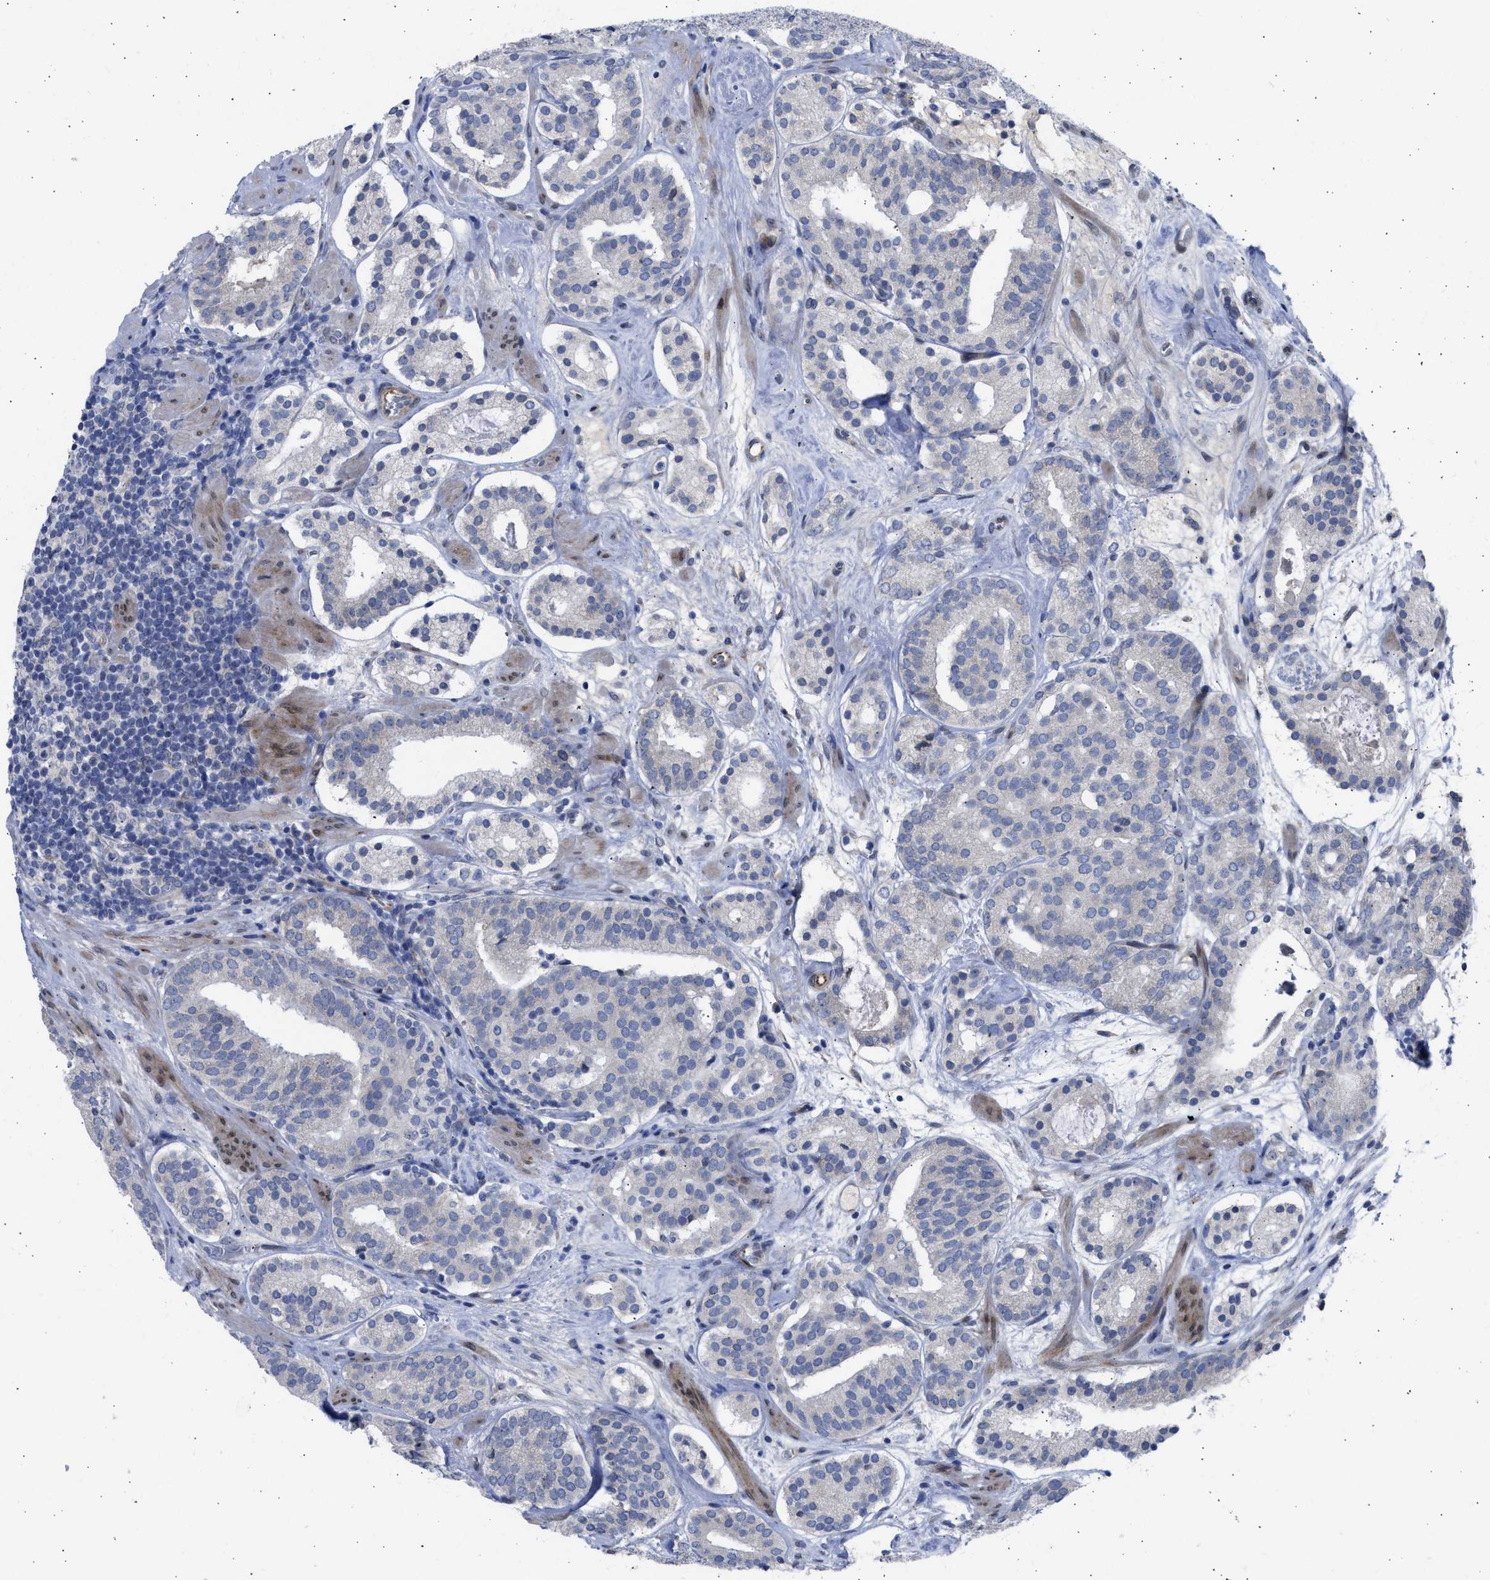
{"staining": {"intensity": "negative", "quantity": "none", "location": "none"}, "tissue": "prostate cancer", "cell_type": "Tumor cells", "image_type": "cancer", "snomed": [{"axis": "morphology", "description": "Adenocarcinoma, Low grade"}, {"axis": "topography", "description": "Prostate"}], "caption": "IHC image of prostate cancer stained for a protein (brown), which exhibits no positivity in tumor cells. (DAB IHC, high magnification).", "gene": "NUP35", "patient": {"sex": "male", "age": 69}}